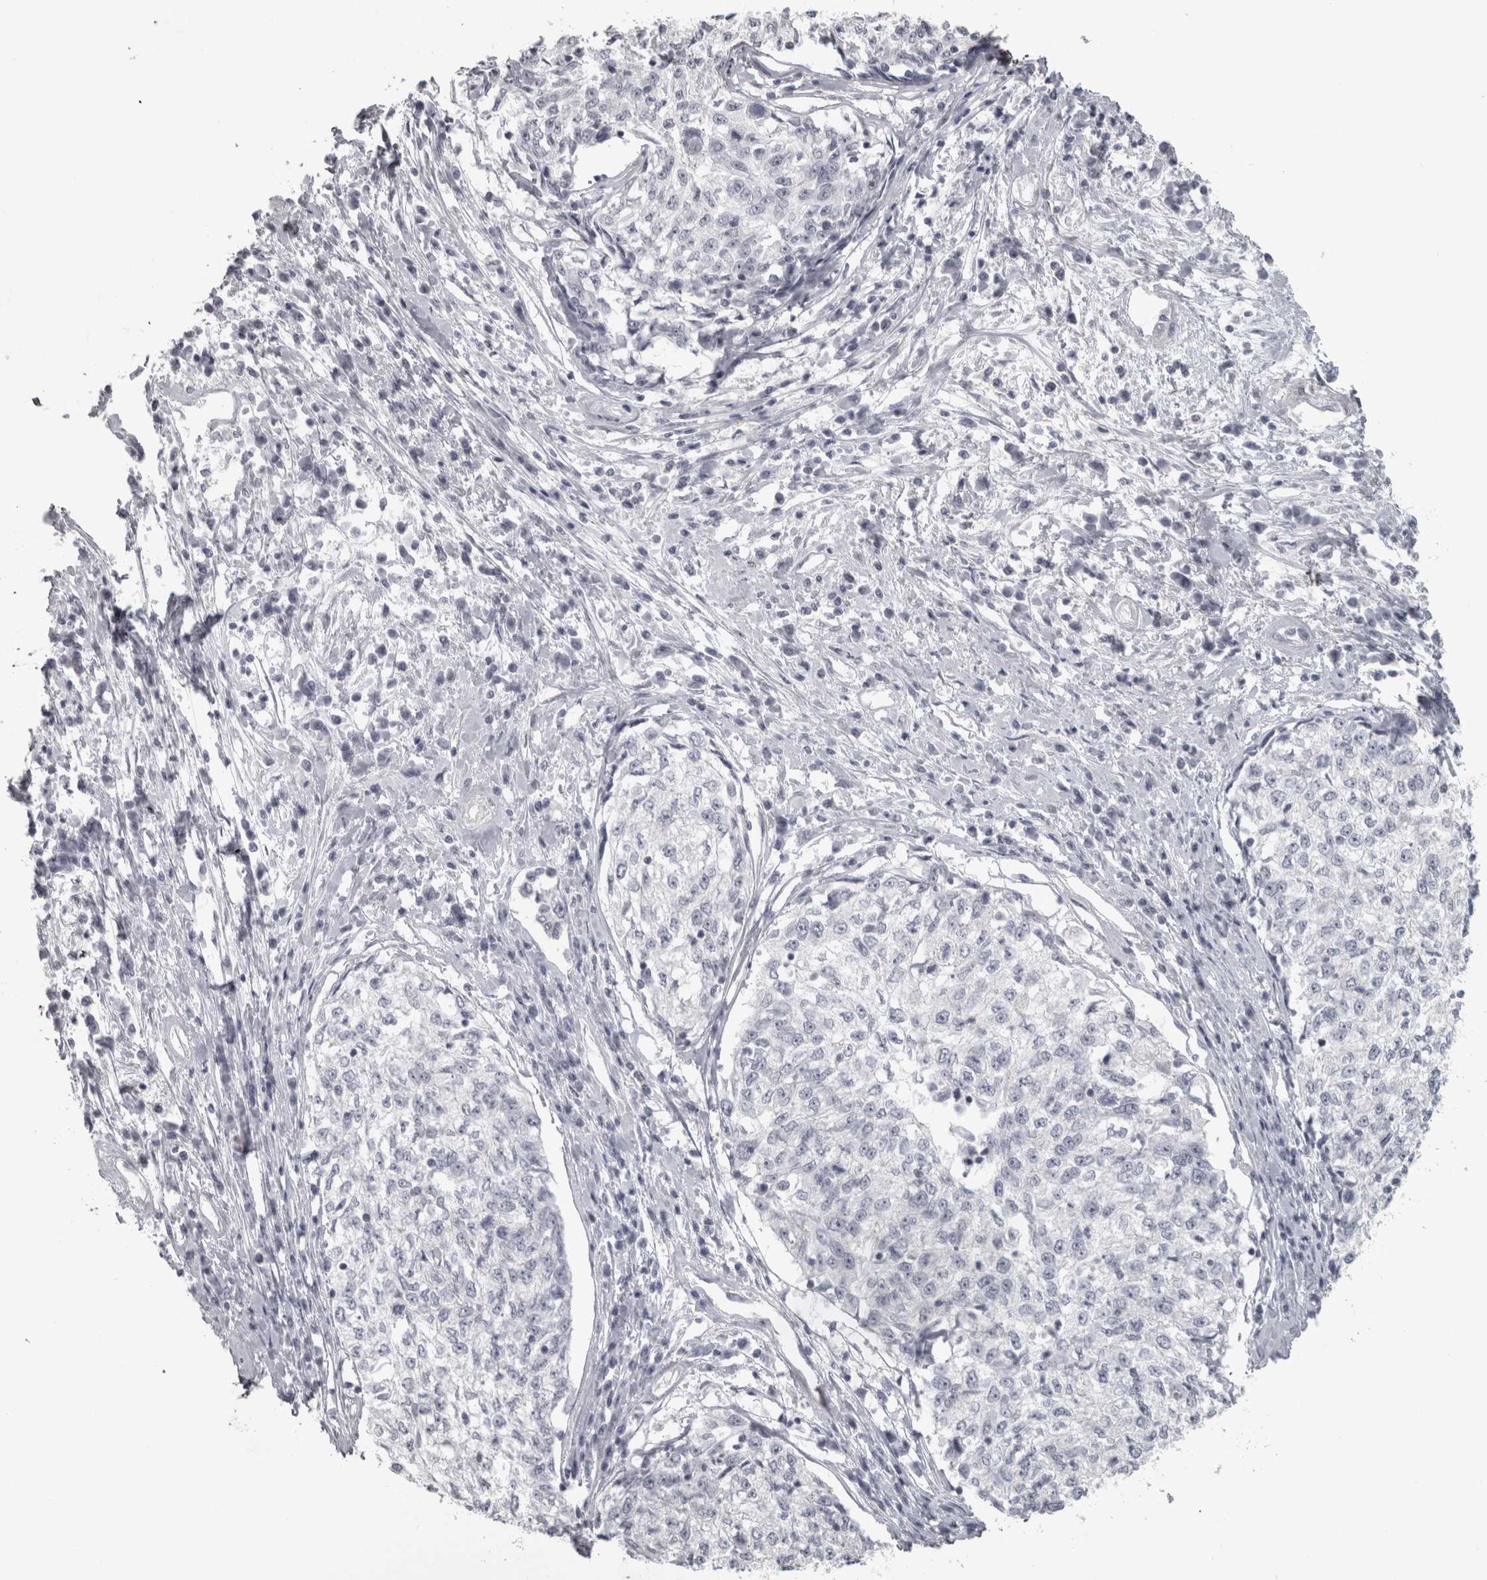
{"staining": {"intensity": "negative", "quantity": "none", "location": "none"}, "tissue": "cervical cancer", "cell_type": "Tumor cells", "image_type": "cancer", "snomed": [{"axis": "morphology", "description": "Squamous cell carcinoma, NOS"}, {"axis": "topography", "description": "Cervix"}], "caption": "An image of cervical cancer (squamous cell carcinoma) stained for a protein displays no brown staining in tumor cells.", "gene": "PPP1R12B", "patient": {"sex": "female", "age": 57}}